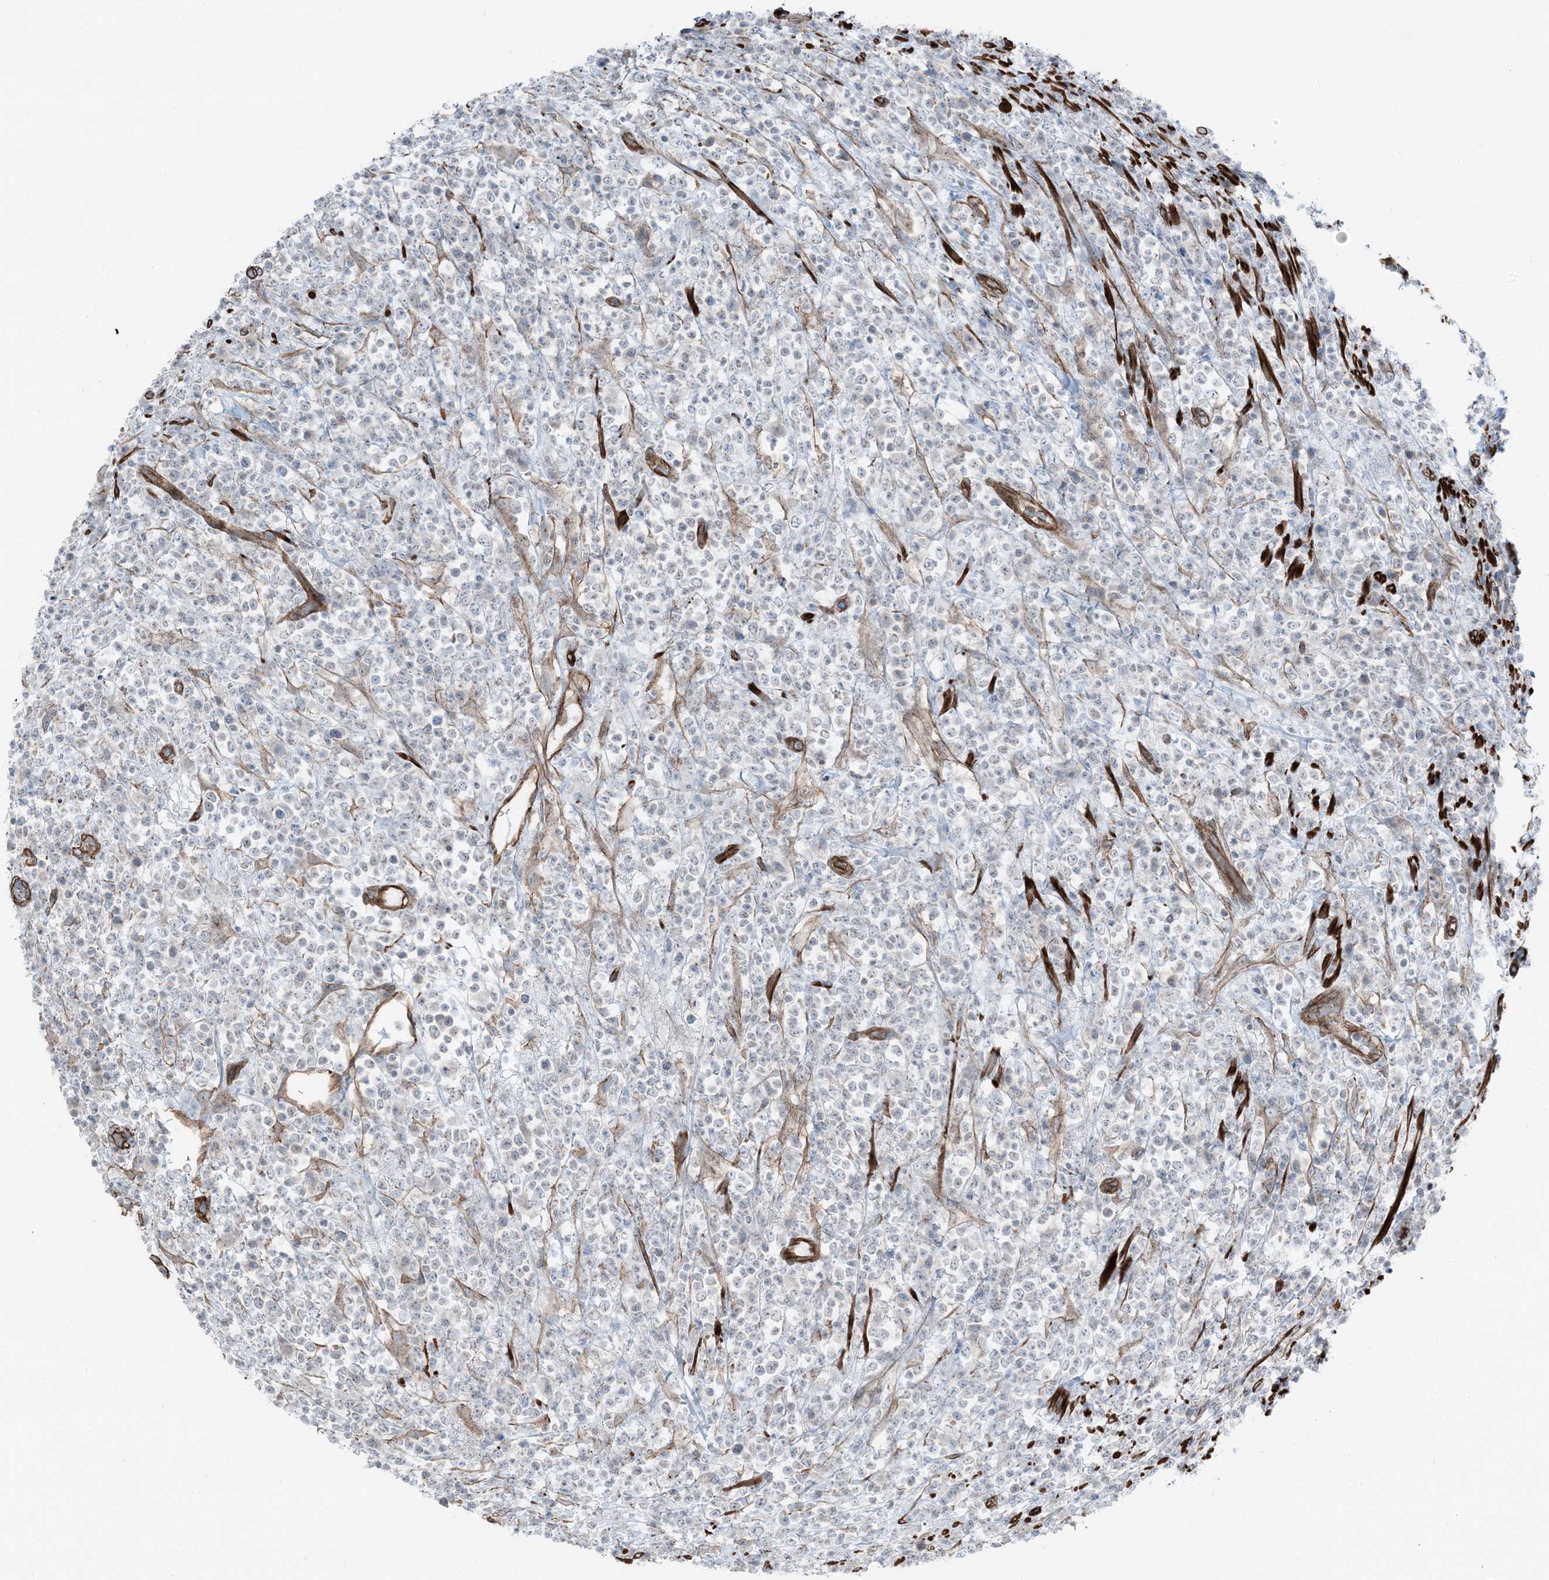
{"staining": {"intensity": "negative", "quantity": "none", "location": "none"}, "tissue": "lymphoma", "cell_type": "Tumor cells", "image_type": "cancer", "snomed": [{"axis": "morphology", "description": "Malignant lymphoma, non-Hodgkin's type, High grade"}, {"axis": "topography", "description": "Colon"}], "caption": "High power microscopy micrograph of an immunohistochemistry (IHC) histopathology image of lymphoma, revealing no significant positivity in tumor cells.", "gene": "ZFP90", "patient": {"sex": "female", "age": 53}}